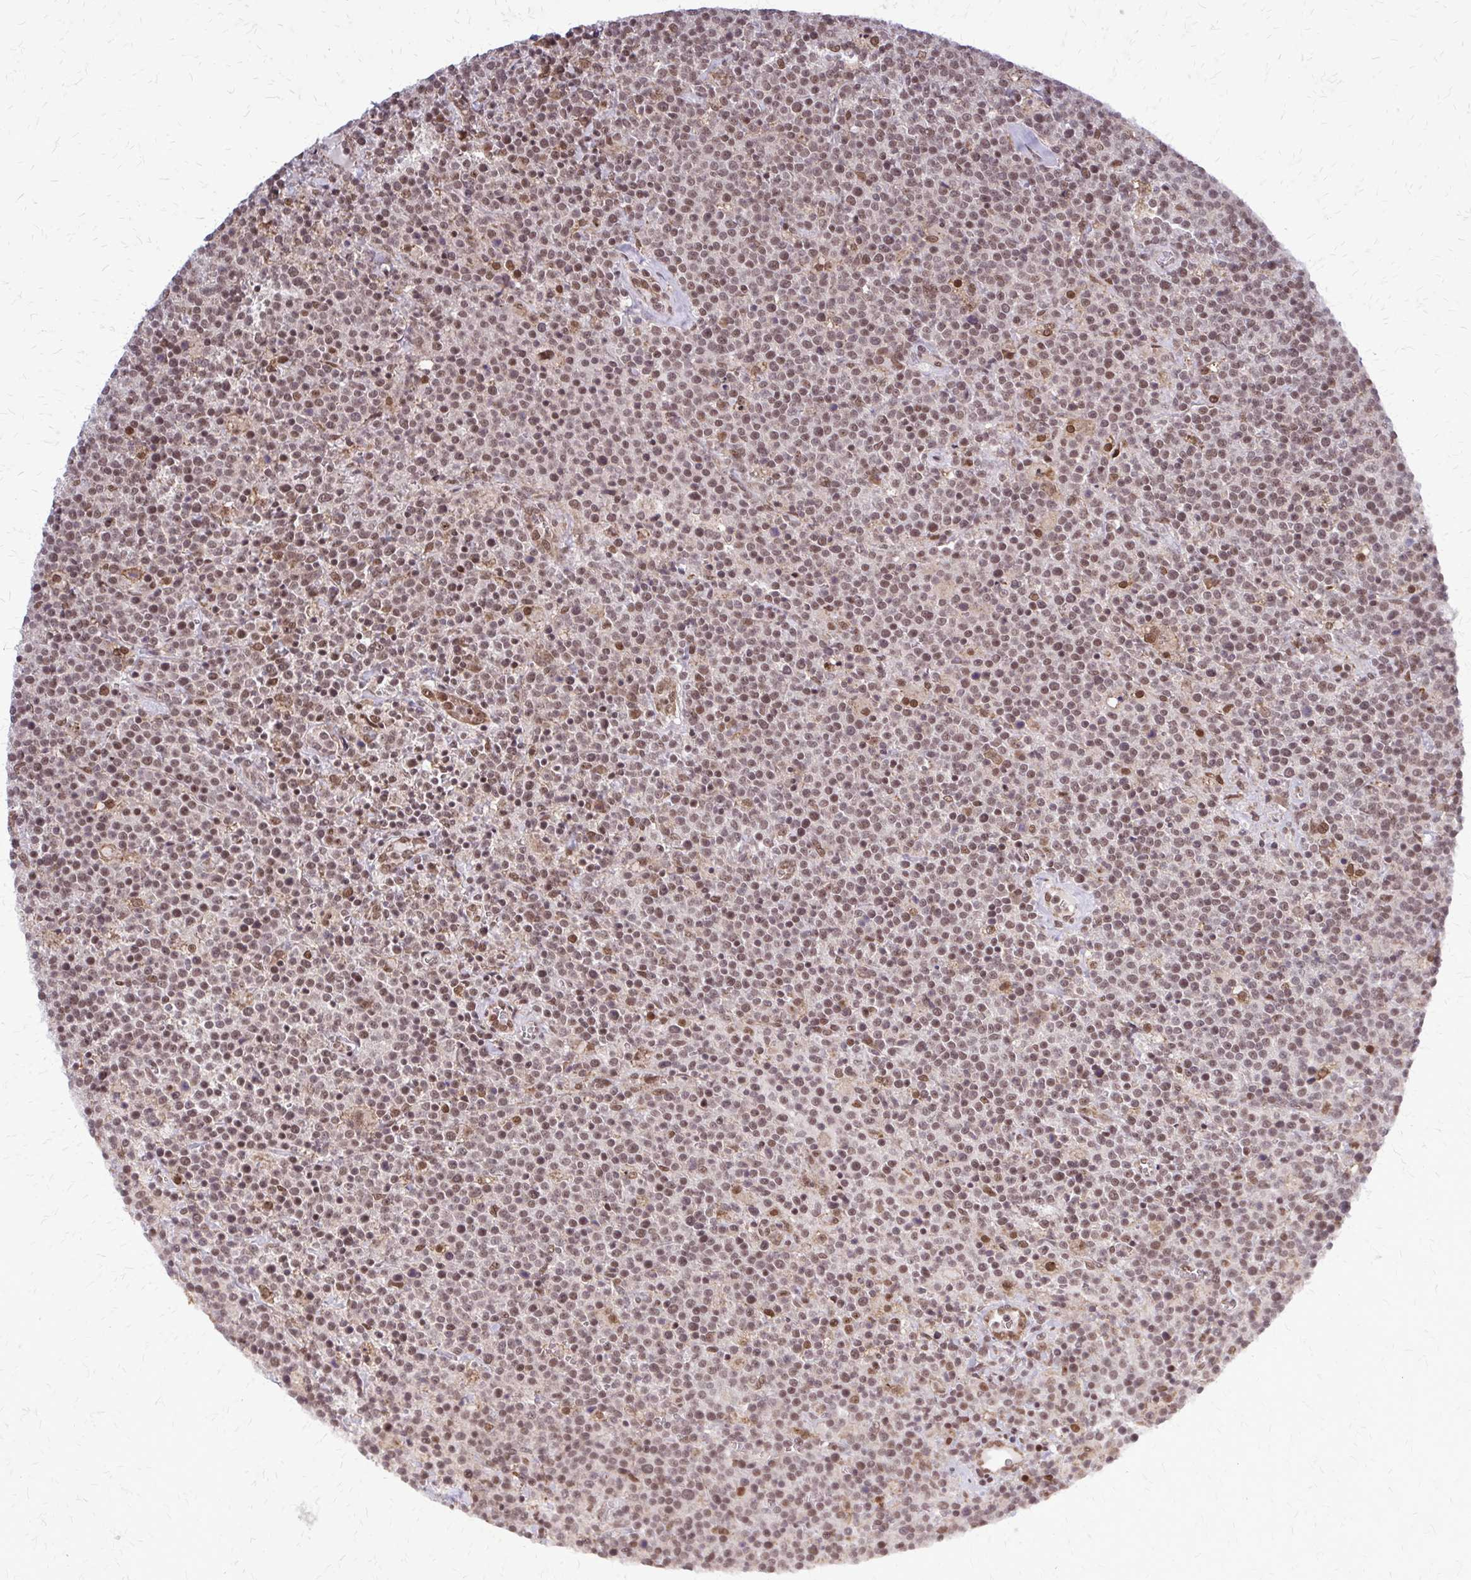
{"staining": {"intensity": "moderate", "quantity": ">75%", "location": "nuclear"}, "tissue": "lymphoma", "cell_type": "Tumor cells", "image_type": "cancer", "snomed": [{"axis": "morphology", "description": "Malignant lymphoma, non-Hodgkin's type, High grade"}, {"axis": "topography", "description": "Lymph node"}], "caption": "A brown stain labels moderate nuclear expression of a protein in lymphoma tumor cells. (DAB IHC, brown staining for protein, blue staining for nuclei).", "gene": "HDAC3", "patient": {"sex": "male", "age": 61}}